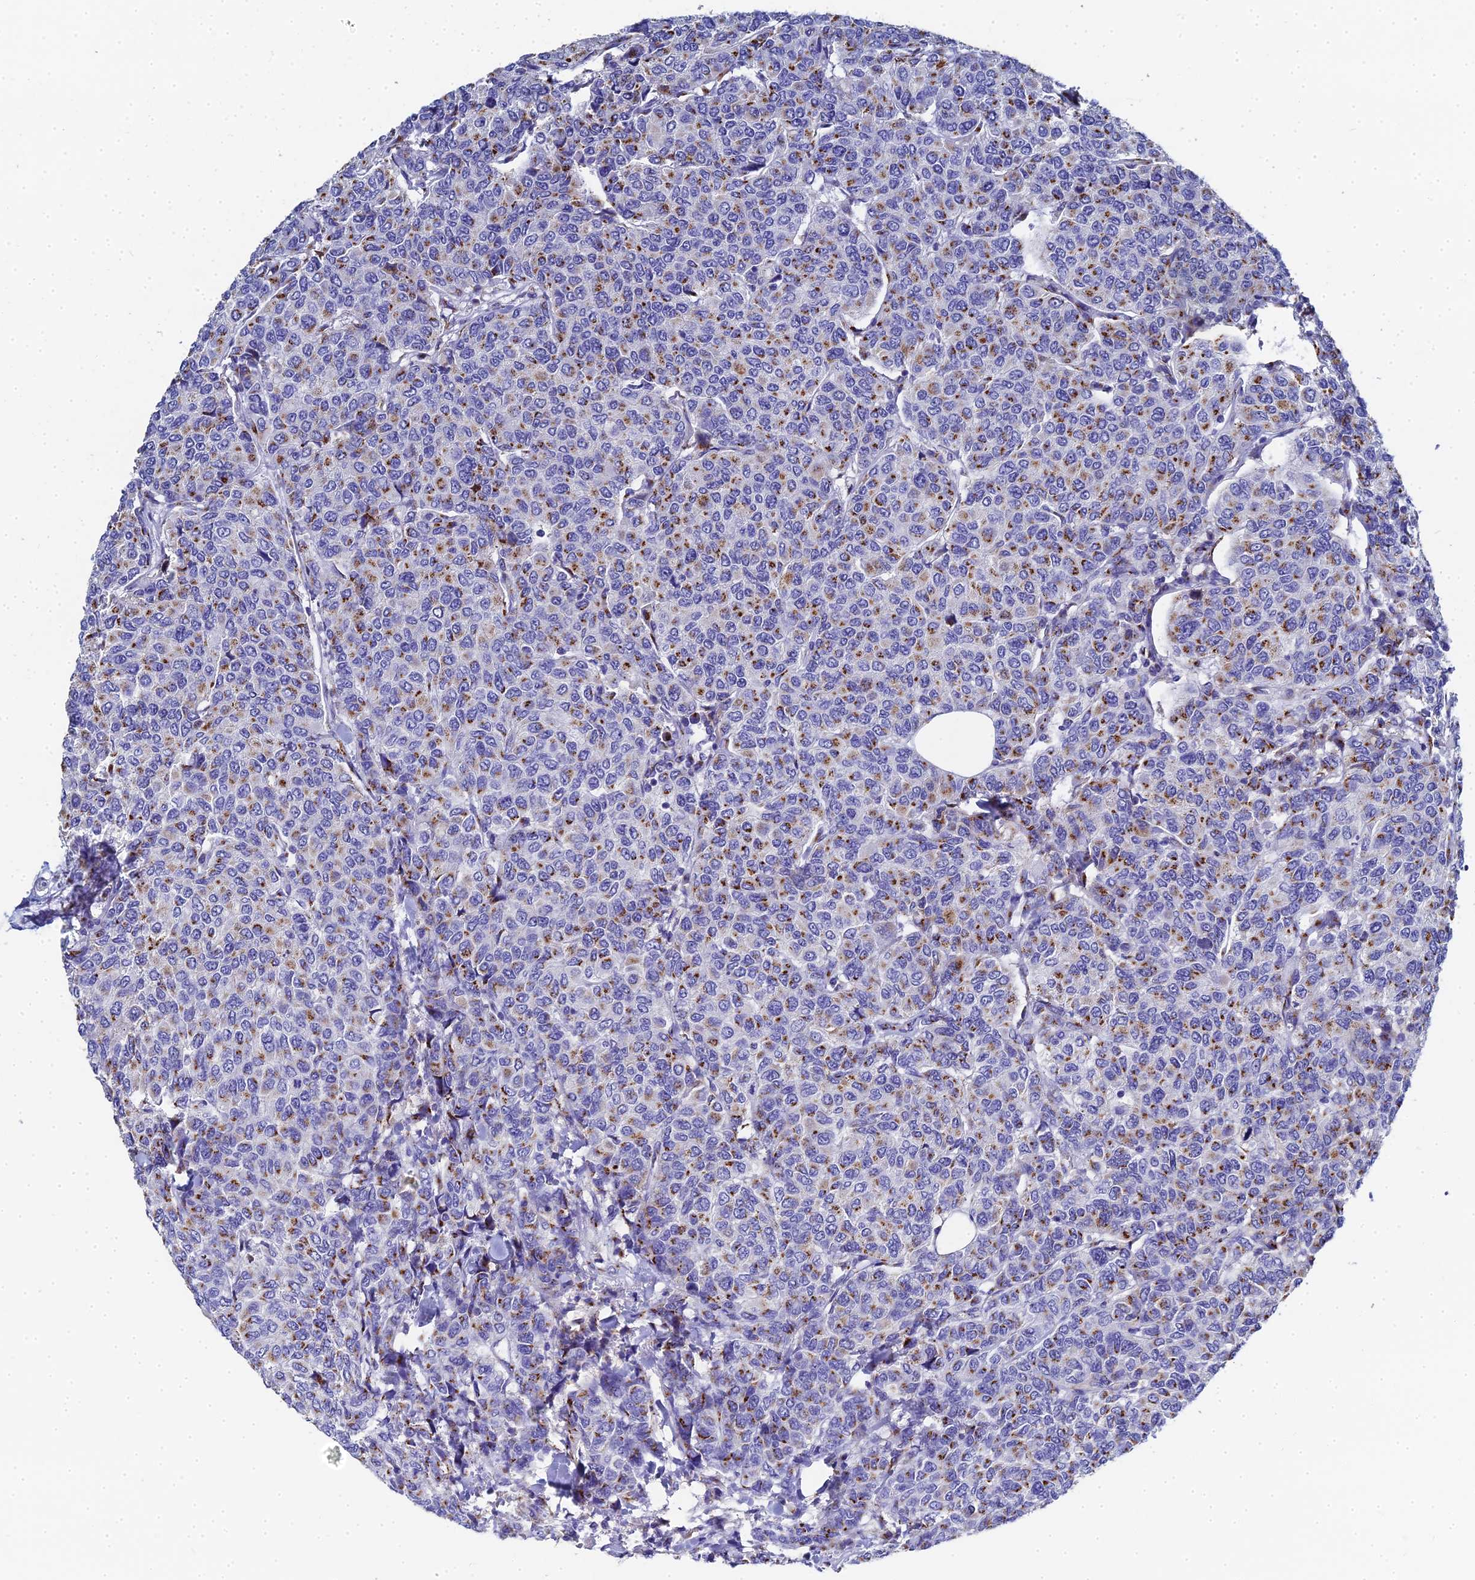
{"staining": {"intensity": "moderate", "quantity": ">75%", "location": "cytoplasmic/membranous"}, "tissue": "breast cancer", "cell_type": "Tumor cells", "image_type": "cancer", "snomed": [{"axis": "morphology", "description": "Duct carcinoma"}, {"axis": "topography", "description": "Breast"}], "caption": "Immunohistochemistry staining of breast invasive ductal carcinoma, which displays medium levels of moderate cytoplasmic/membranous expression in about >75% of tumor cells indicating moderate cytoplasmic/membranous protein positivity. The staining was performed using DAB (brown) for protein detection and nuclei were counterstained in hematoxylin (blue).", "gene": "ENSG00000268674", "patient": {"sex": "female", "age": 55}}